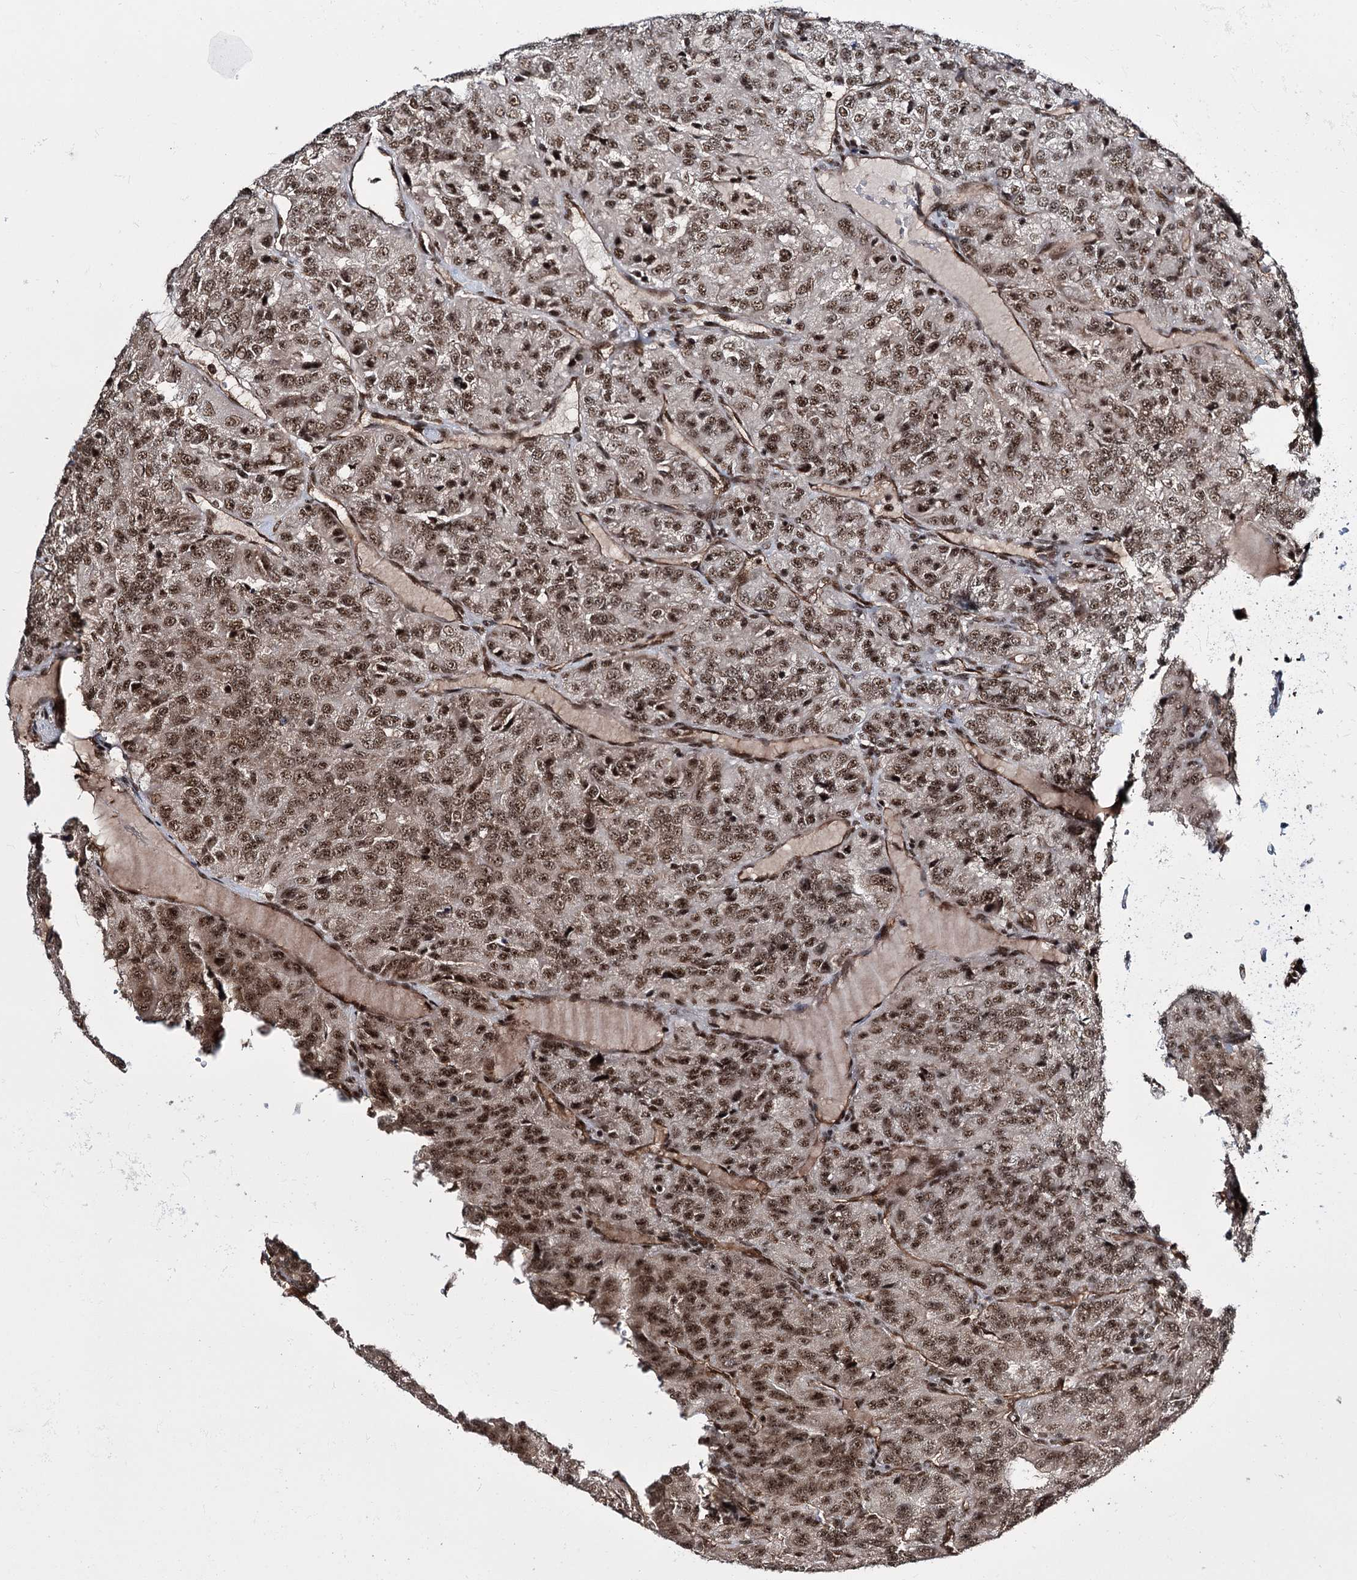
{"staining": {"intensity": "strong", "quantity": ">75%", "location": "cytoplasmic/membranous,nuclear"}, "tissue": "renal cancer", "cell_type": "Tumor cells", "image_type": "cancer", "snomed": [{"axis": "morphology", "description": "Adenocarcinoma, NOS"}, {"axis": "topography", "description": "Kidney"}], "caption": "There is high levels of strong cytoplasmic/membranous and nuclear staining in tumor cells of renal cancer (adenocarcinoma), as demonstrated by immunohistochemical staining (brown color).", "gene": "PRPF40A", "patient": {"sex": "female", "age": 63}}